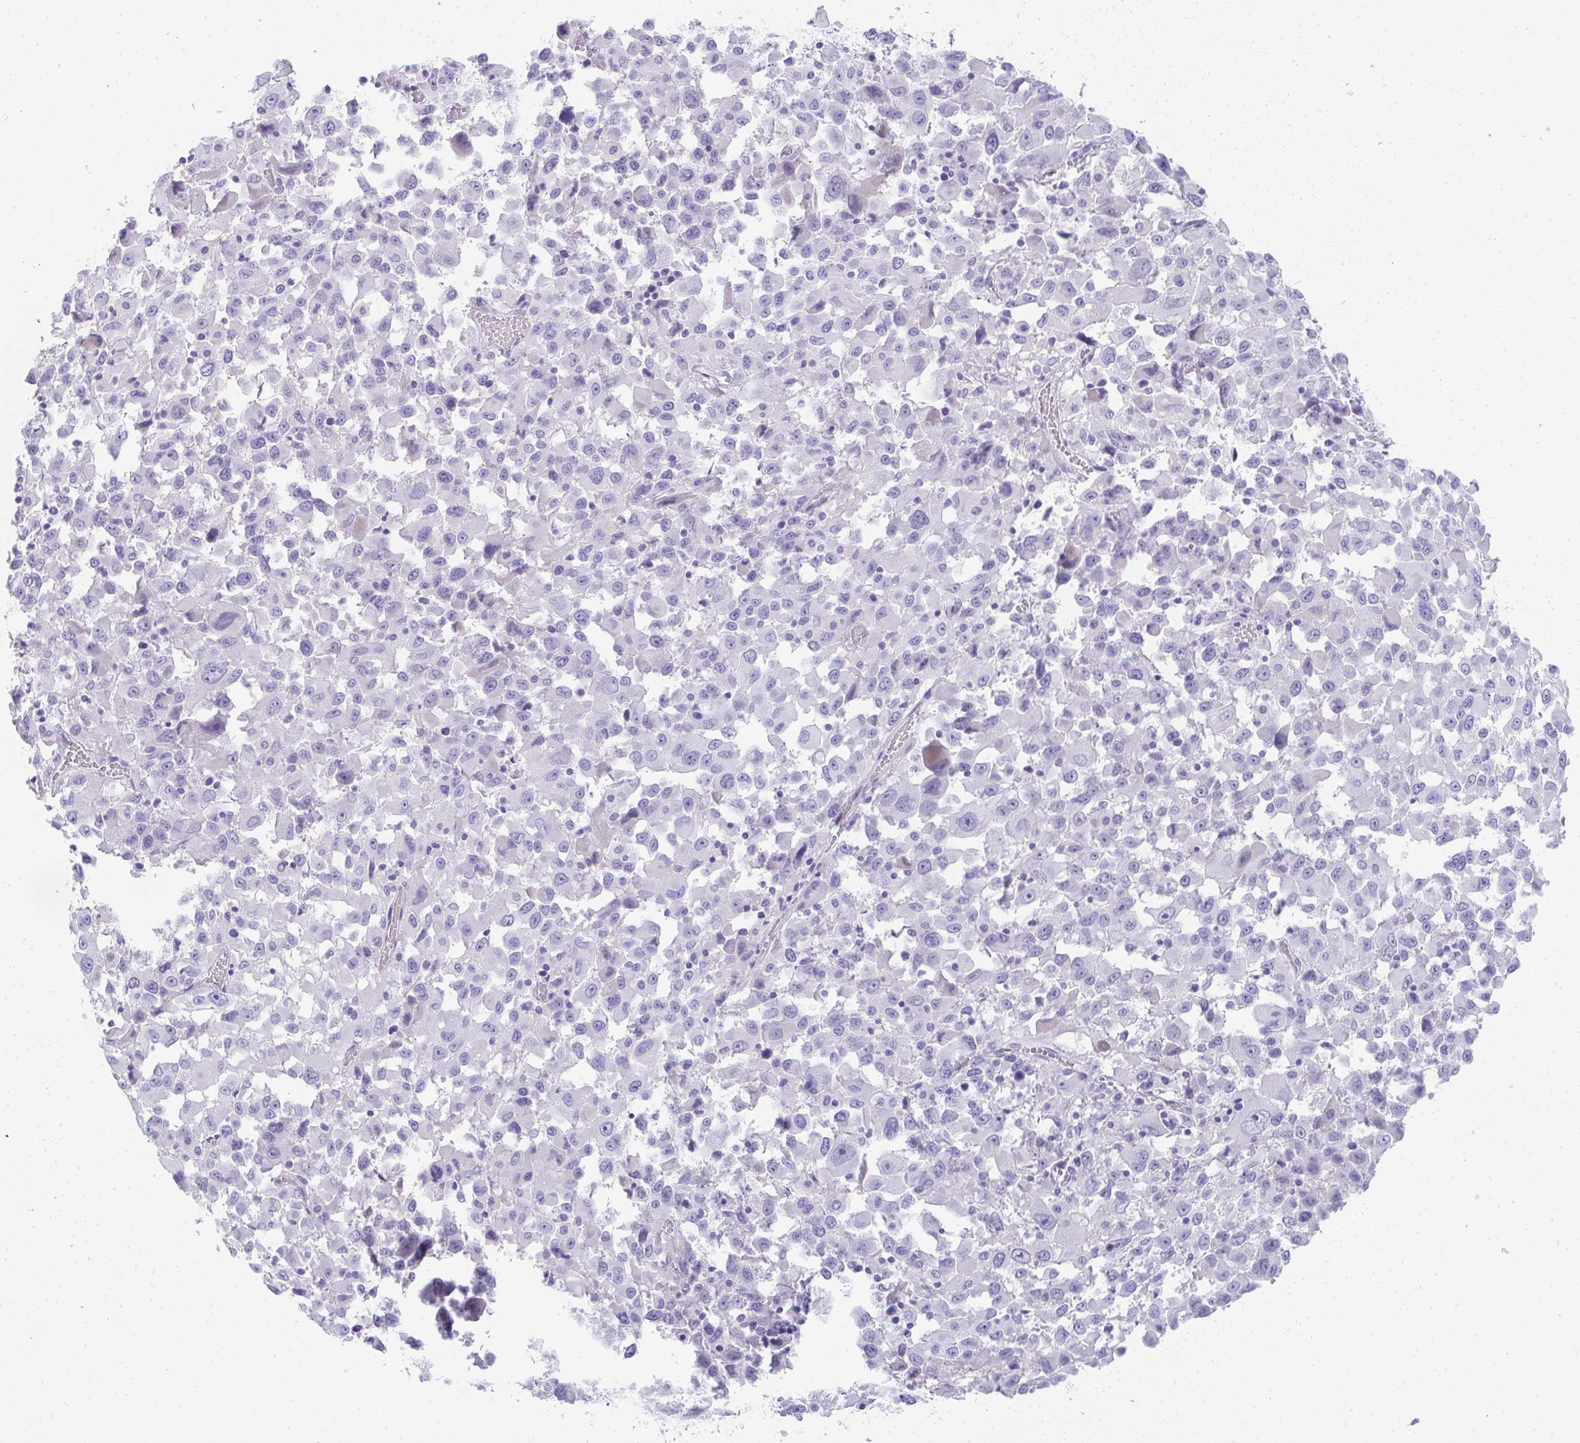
{"staining": {"intensity": "negative", "quantity": "none", "location": "none"}, "tissue": "melanoma", "cell_type": "Tumor cells", "image_type": "cancer", "snomed": [{"axis": "morphology", "description": "Malignant melanoma, Metastatic site"}, {"axis": "topography", "description": "Soft tissue"}], "caption": "High power microscopy histopathology image of an IHC micrograph of melanoma, revealing no significant staining in tumor cells. (DAB immunohistochemistry (IHC), high magnification).", "gene": "TTC30B", "patient": {"sex": "male", "age": 50}}